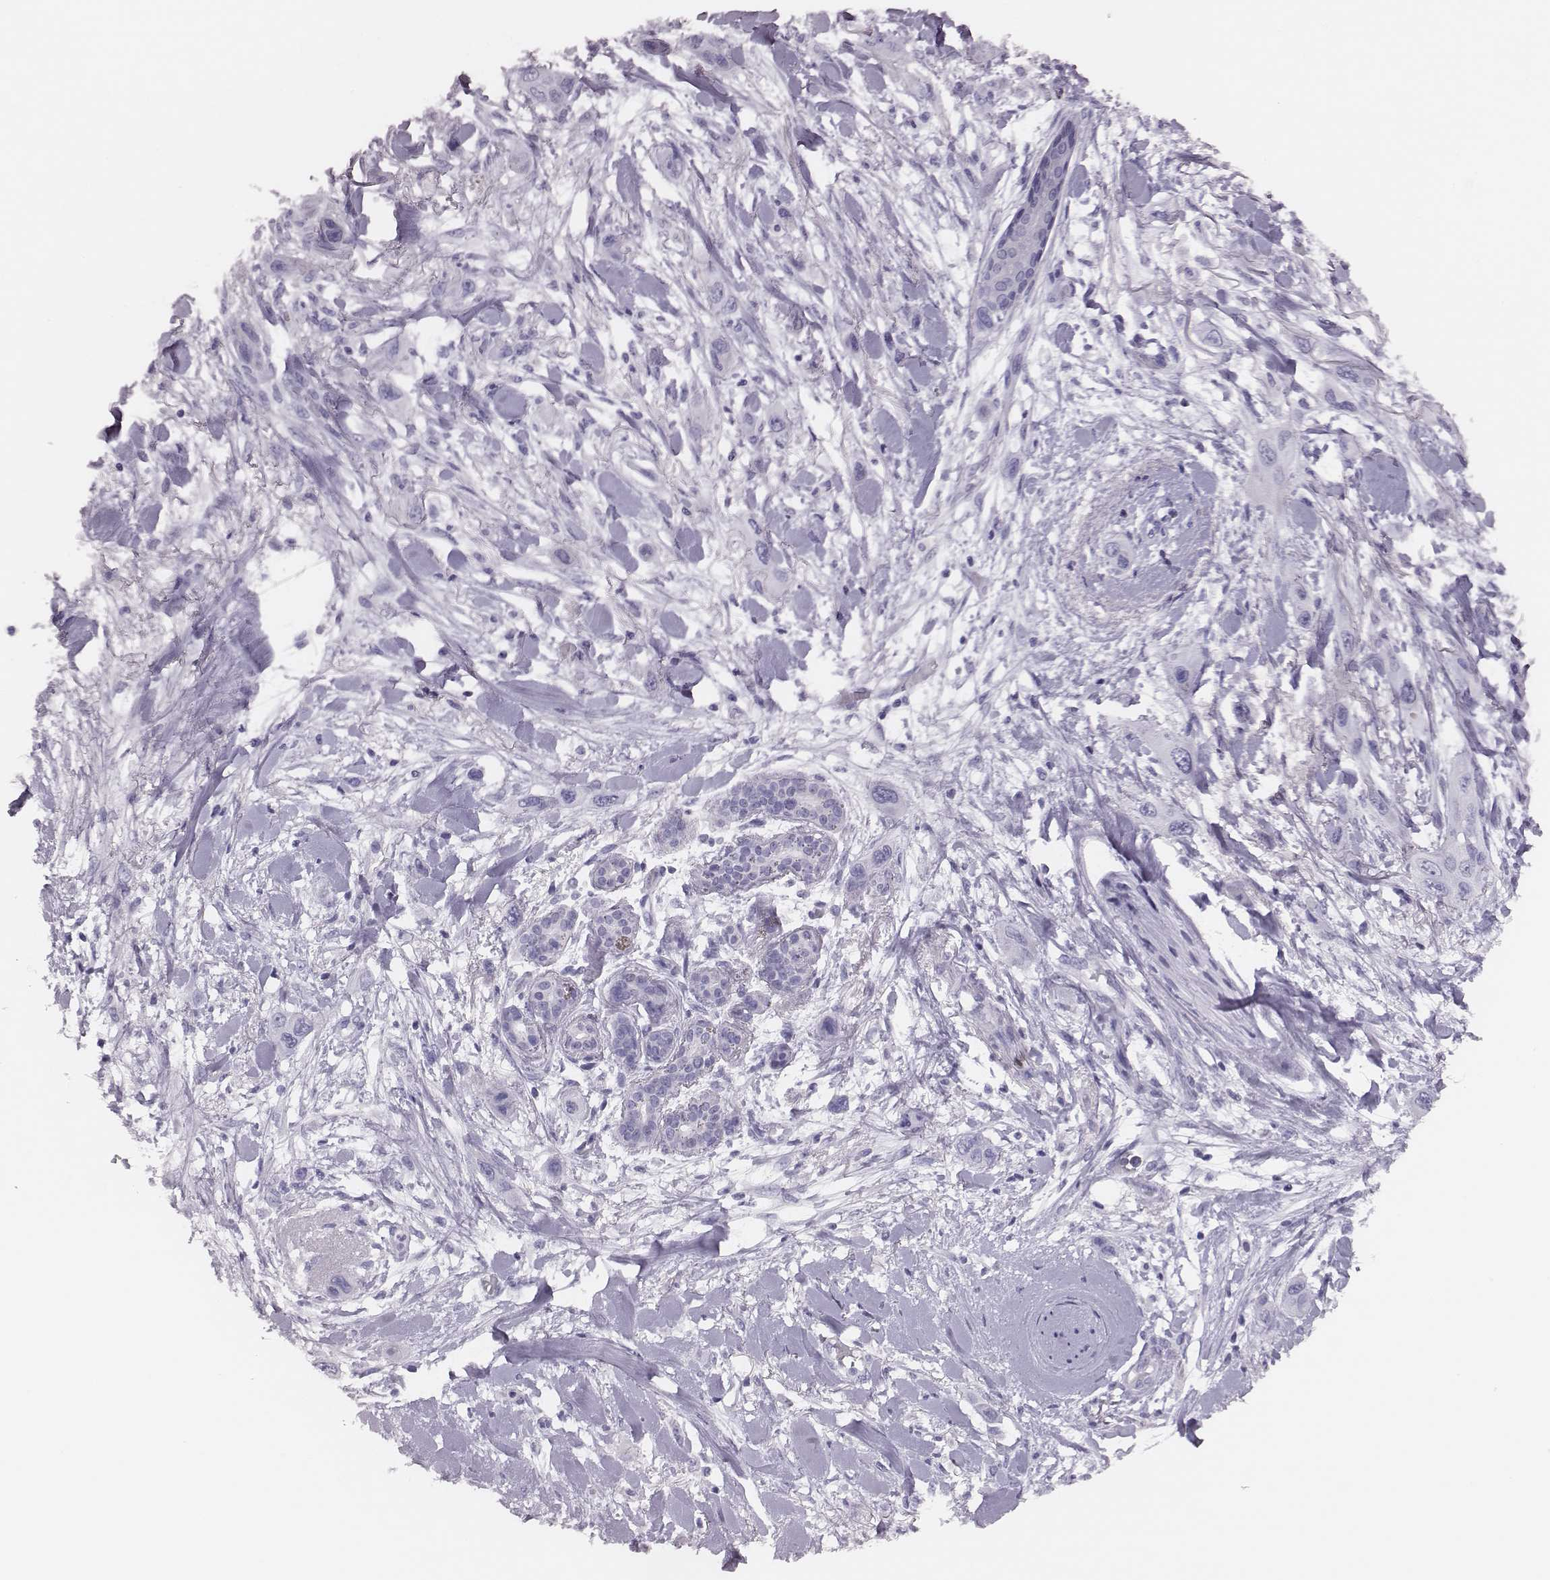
{"staining": {"intensity": "negative", "quantity": "none", "location": "none"}, "tissue": "skin cancer", "cell_type": "Tumor cells", "image_type": "cancer", "snomed": [{"axis": "morphology", "description": "Squamous cell carcinoma, NOS"}, {"axis": "topography", "description": "Skin"}], "caption": "An immunohistochemistry micrograph of squamous cell carcinoma (skin) is shown. There is no staining in tumor cells of squamous cell carcinoma (skin).", "gene": "H1-6", "patient": {"sex": "male", "age": 79}}